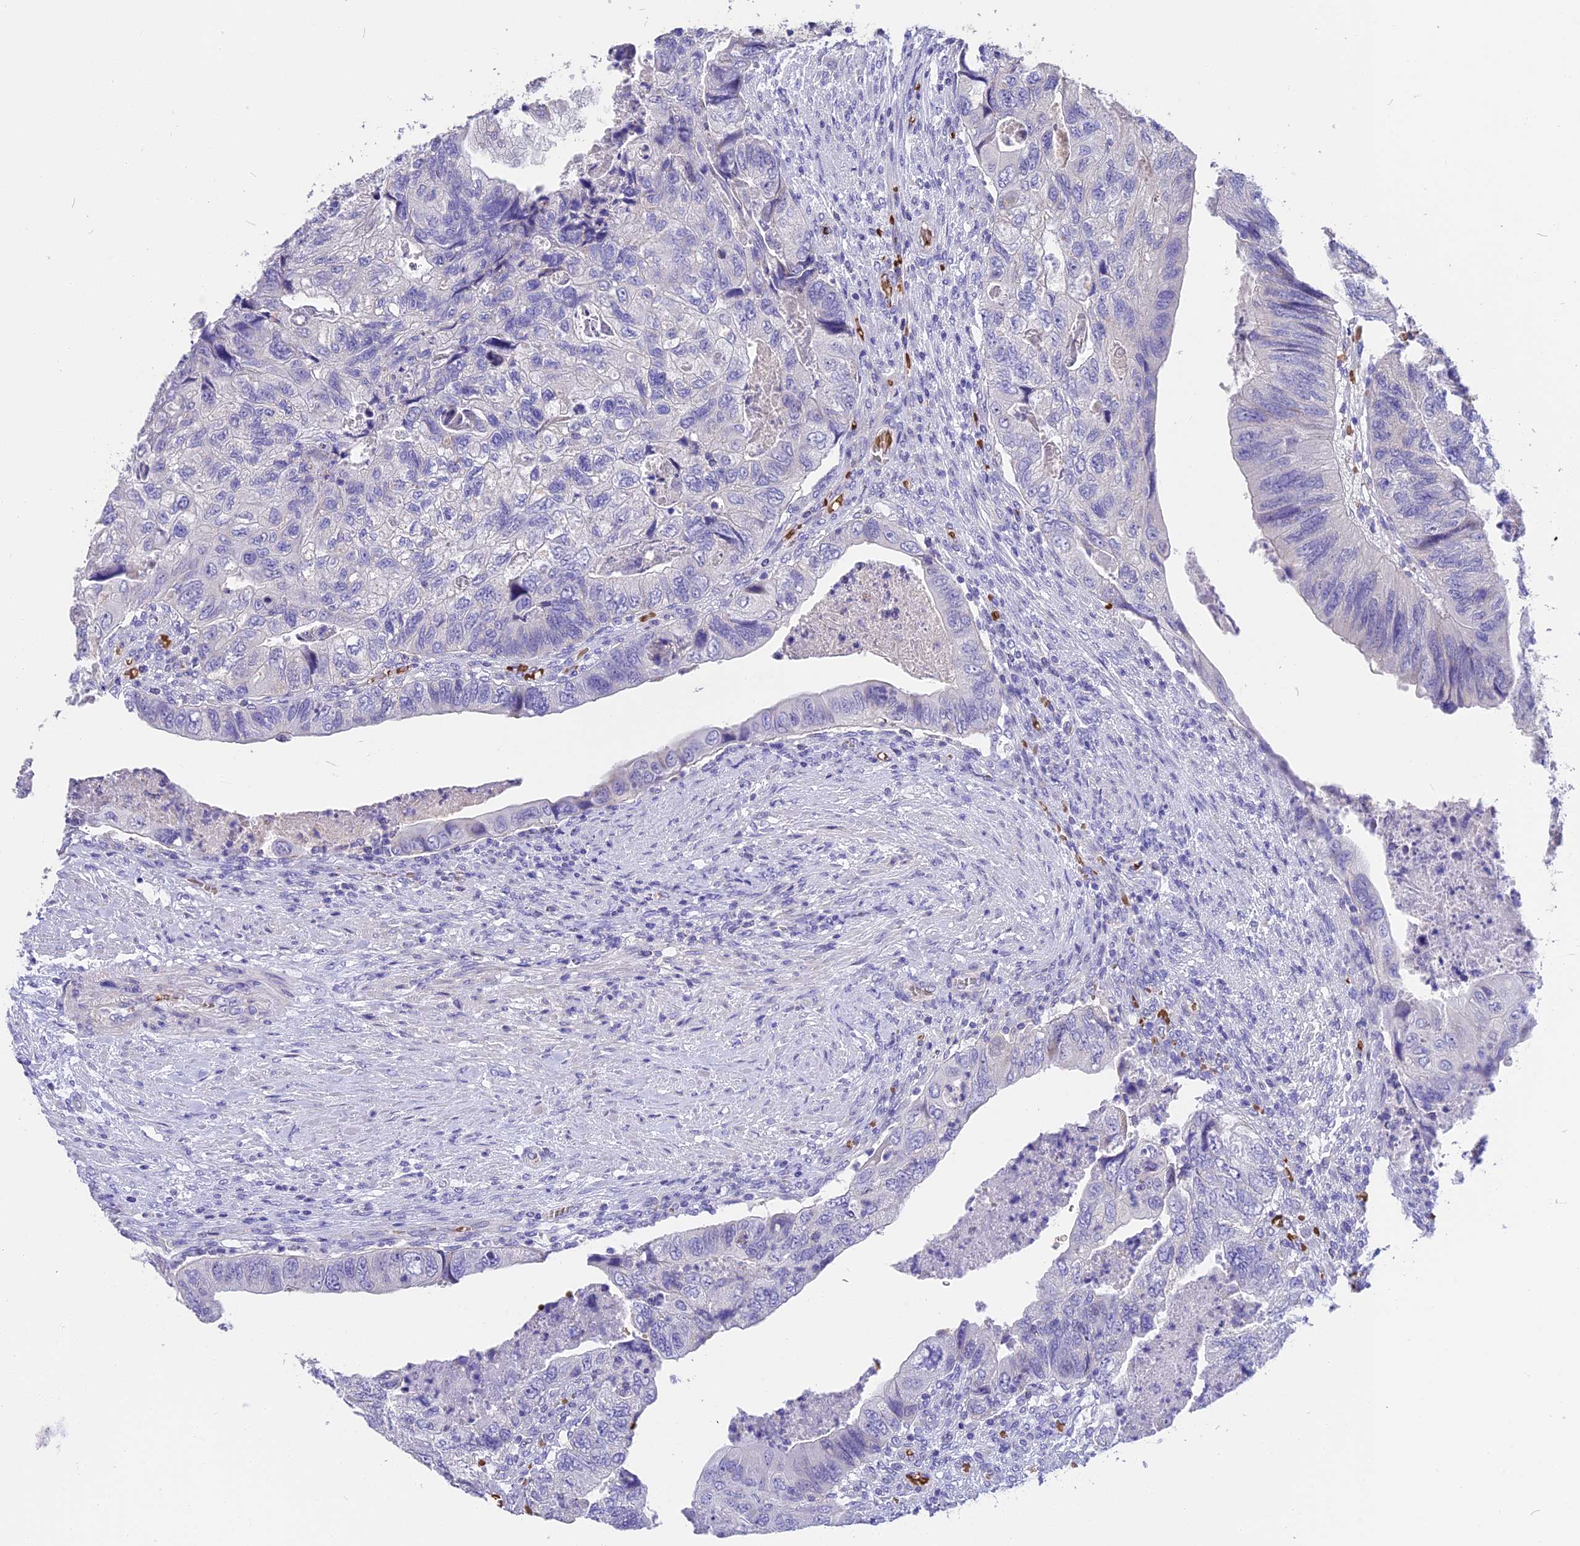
{"staining": {"intensity": "negative", "quantity": "none", "location": "none"}, "tissue": "colorectal cancer", "cell_type": "Tumor cells", "image_type": "cancer", "snomed": [{"axis": "morphology", "description": "Adenocarcinoma, NOS"}, {"axis": "topography", "description": "Rectum"}], "caption": "DAB (3,3'-diaminobenzidine) immunohistochemical staining of colorectal adenocarcinoma reveals no significant staining in tumor cells.", "gene": "TNNC2", "patient": {"sex": "male", "age": 63}}